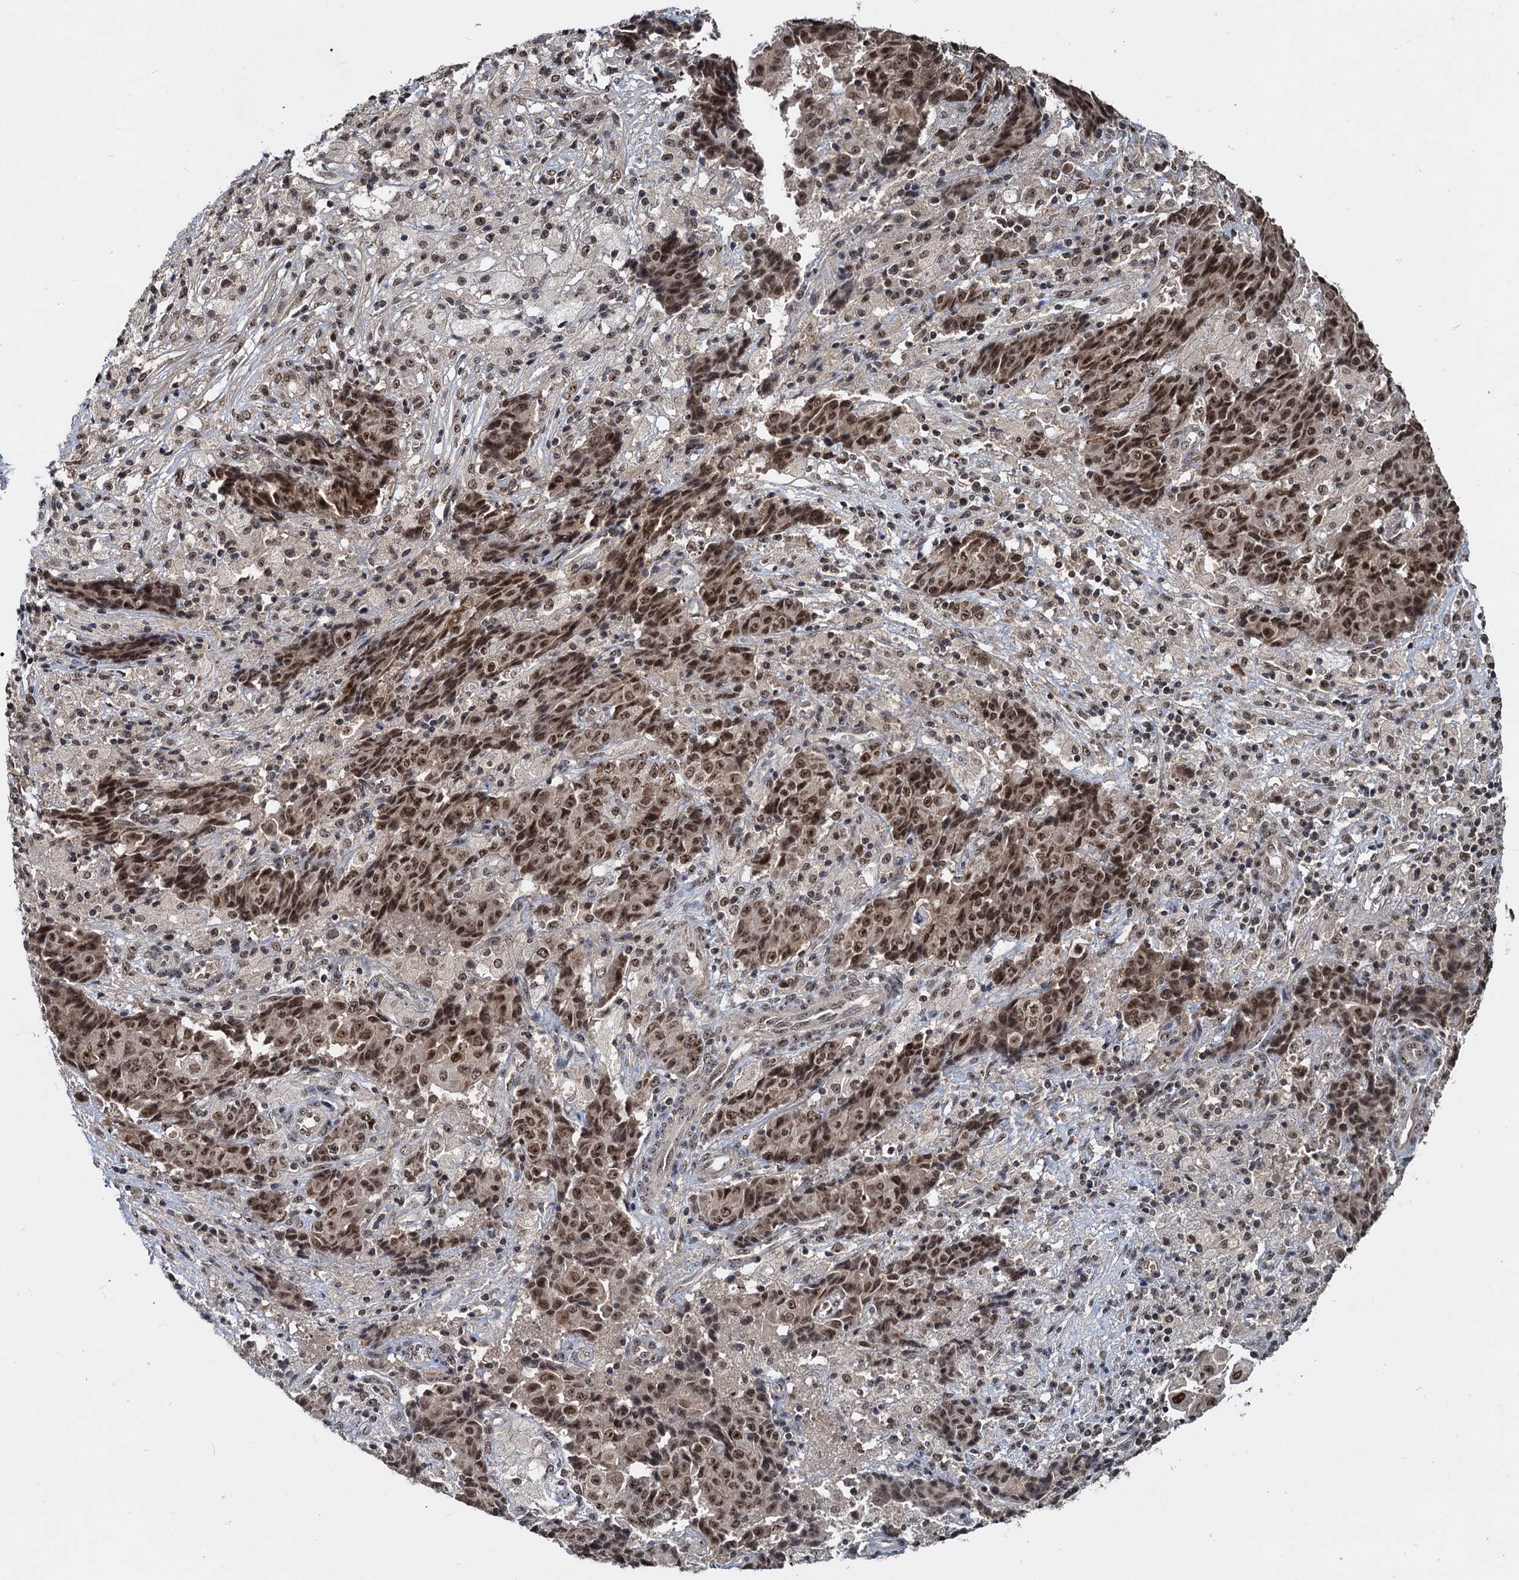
{"staining": {"intensity": "moderate", "quantity": ">75%", "location": "cytoplasmic/membranous,nuclear"}, "tissue": "ovarian cancer", "cell_type": "Tumor cells", "image_type": "cancer", "snomed": [{"axis": "morphology", "description": "Carcinoma, endometroid"}, {"axis": "topography", "description": "Ovary"}], "caption": "Human ovarian cancer stained with a protein marker reveals moderate staining in tumor cells.", "gene": "FAM216B", "patient": {"sex": "female", "age": 42}}